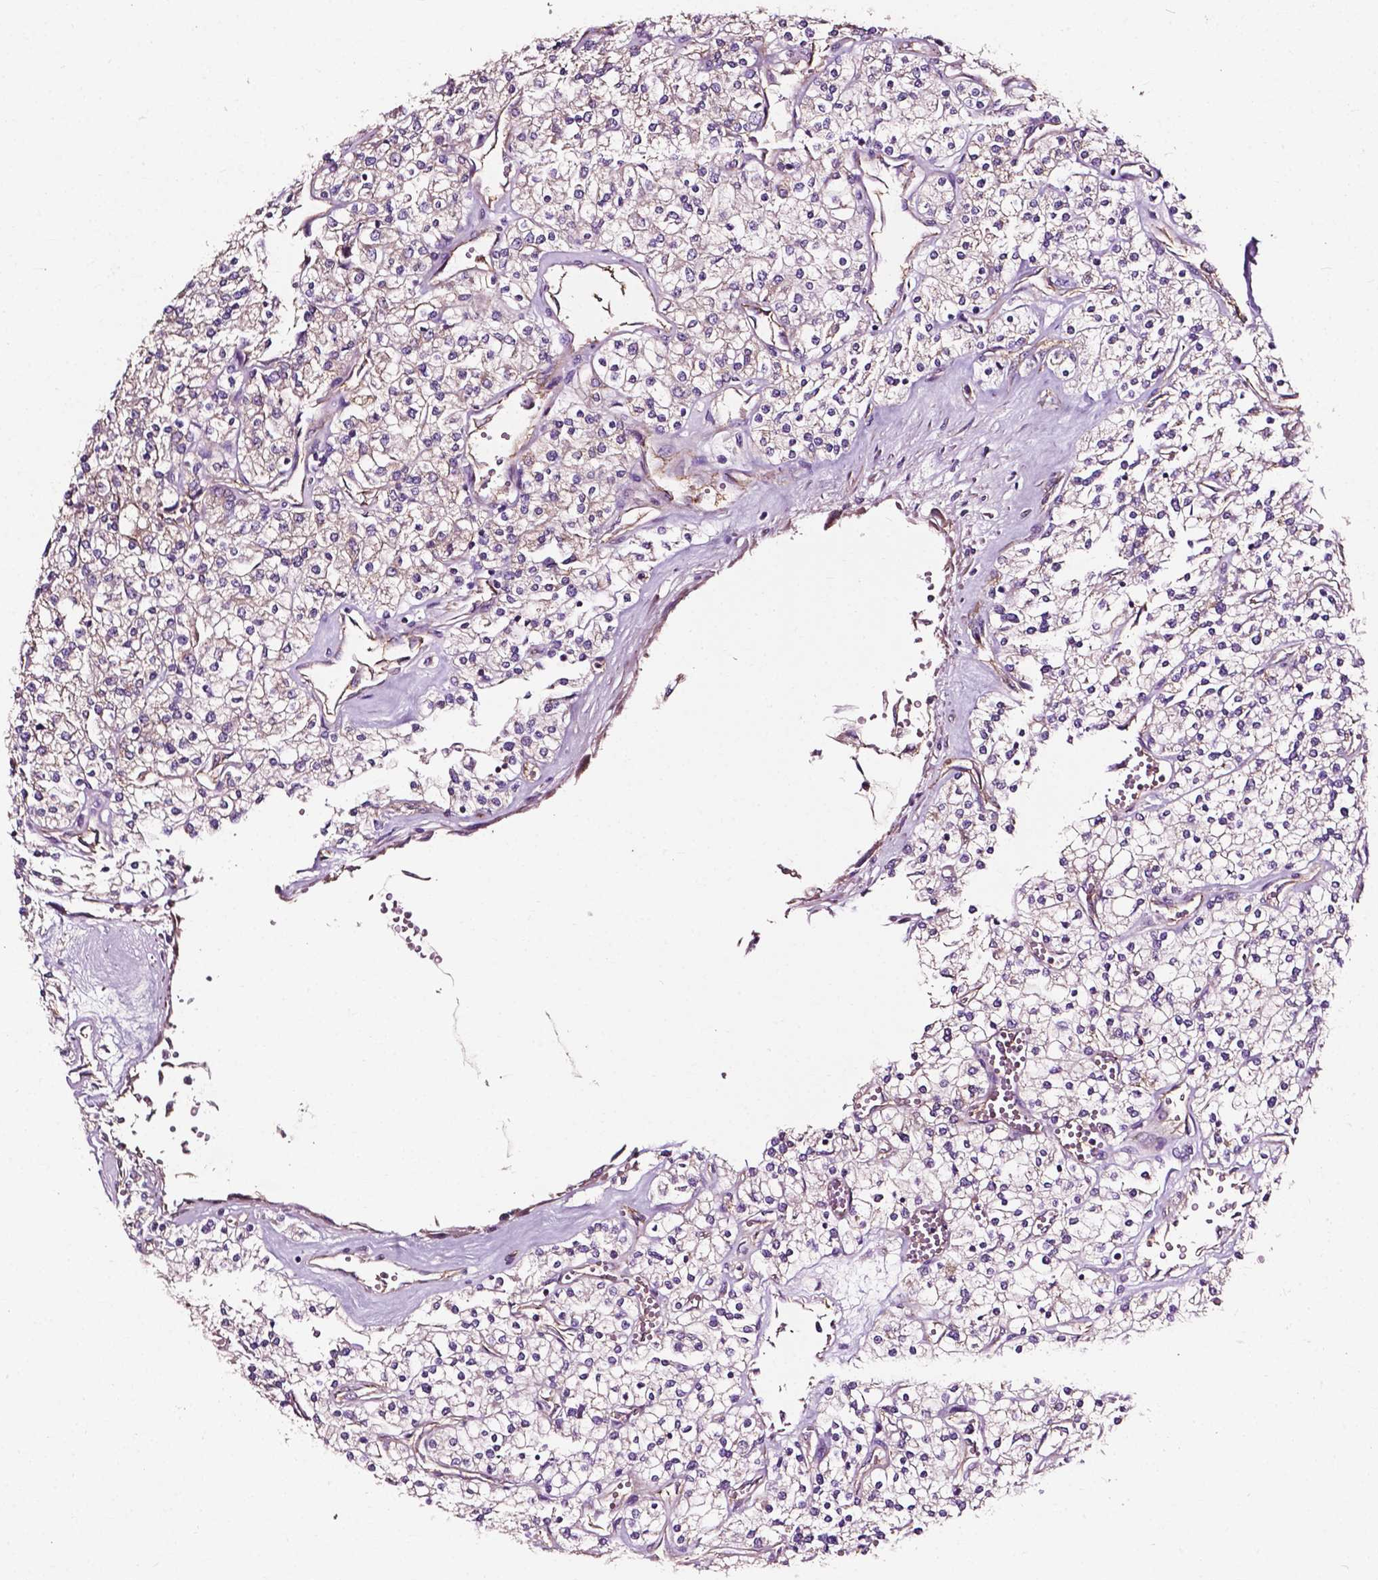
{"staining": {"intensity": "negative", "quantity": "none", "location": "none"}, "tissue": "renal cancer", "cell_type": "Tumor cells", "image_type": "cancer", "snomed": [{"axis": "morphology", "description": "Adenocarcinoma, NOS"}, {"axis": "topography", "description": "Kidney"}], "caption": "Adenocarcinoma (renal) was stained to show a protein in brown. There is no significant staining in tumor cells.", "gene": "ATG16L1", "patient": {"sex": "male", "age": 80}}